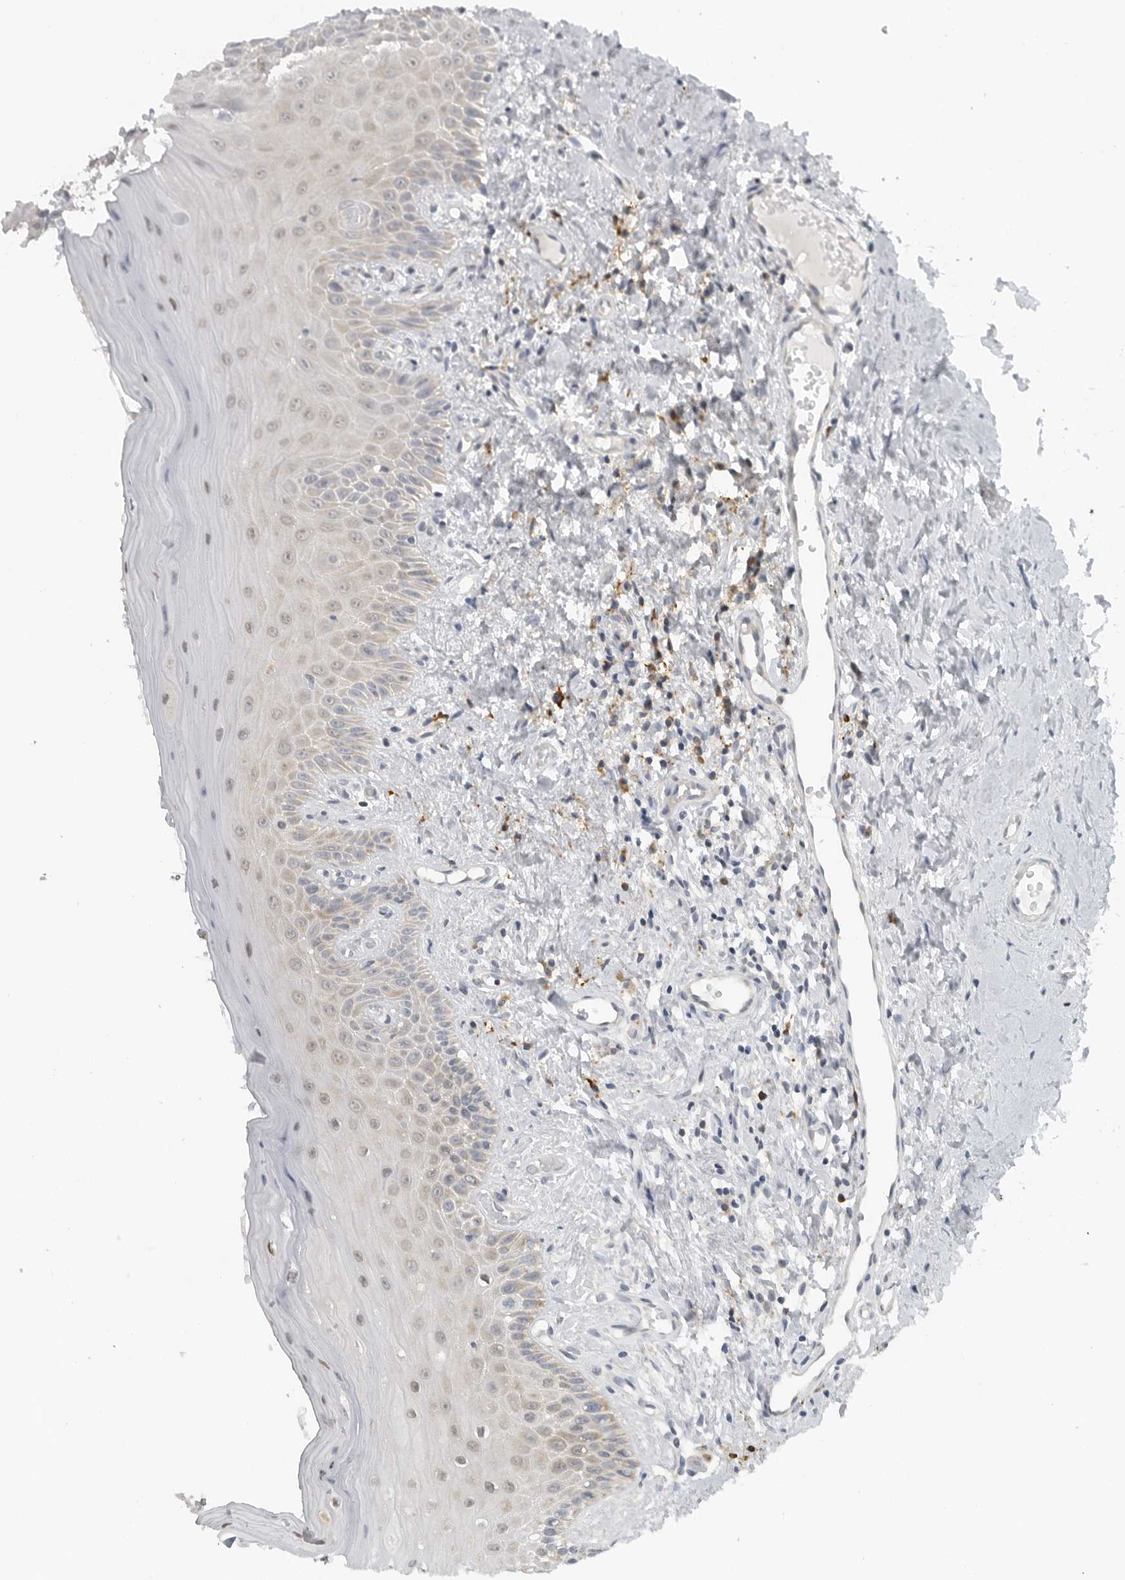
{"staining": {"intensity": "weak", "quantity": "25%-75%", "location": "cytoplasmic/membranous"}, "tissue": "oral mucosa", "cell_type": "Squamous epithelial cells", "image_type": "normal", "snomed": [{"axis": "morphology", "description": "Normal tissue, NOS"}, {"axis": "topography", "description": "Oral tissue"}], "caption": "Immunohistochemistry (DAB (3,3'-diaminobenzidine)) staining of normal oral mucosa demonstrates weak cytoplasmic/membranous protein staining in about 25%-75% of squamous epithelial cells. (DAB IHC, brown staining for protein, blue staining for nuclei).", "gene": "IL12RB2", "patient": {"sex": "male", "age": 66}}